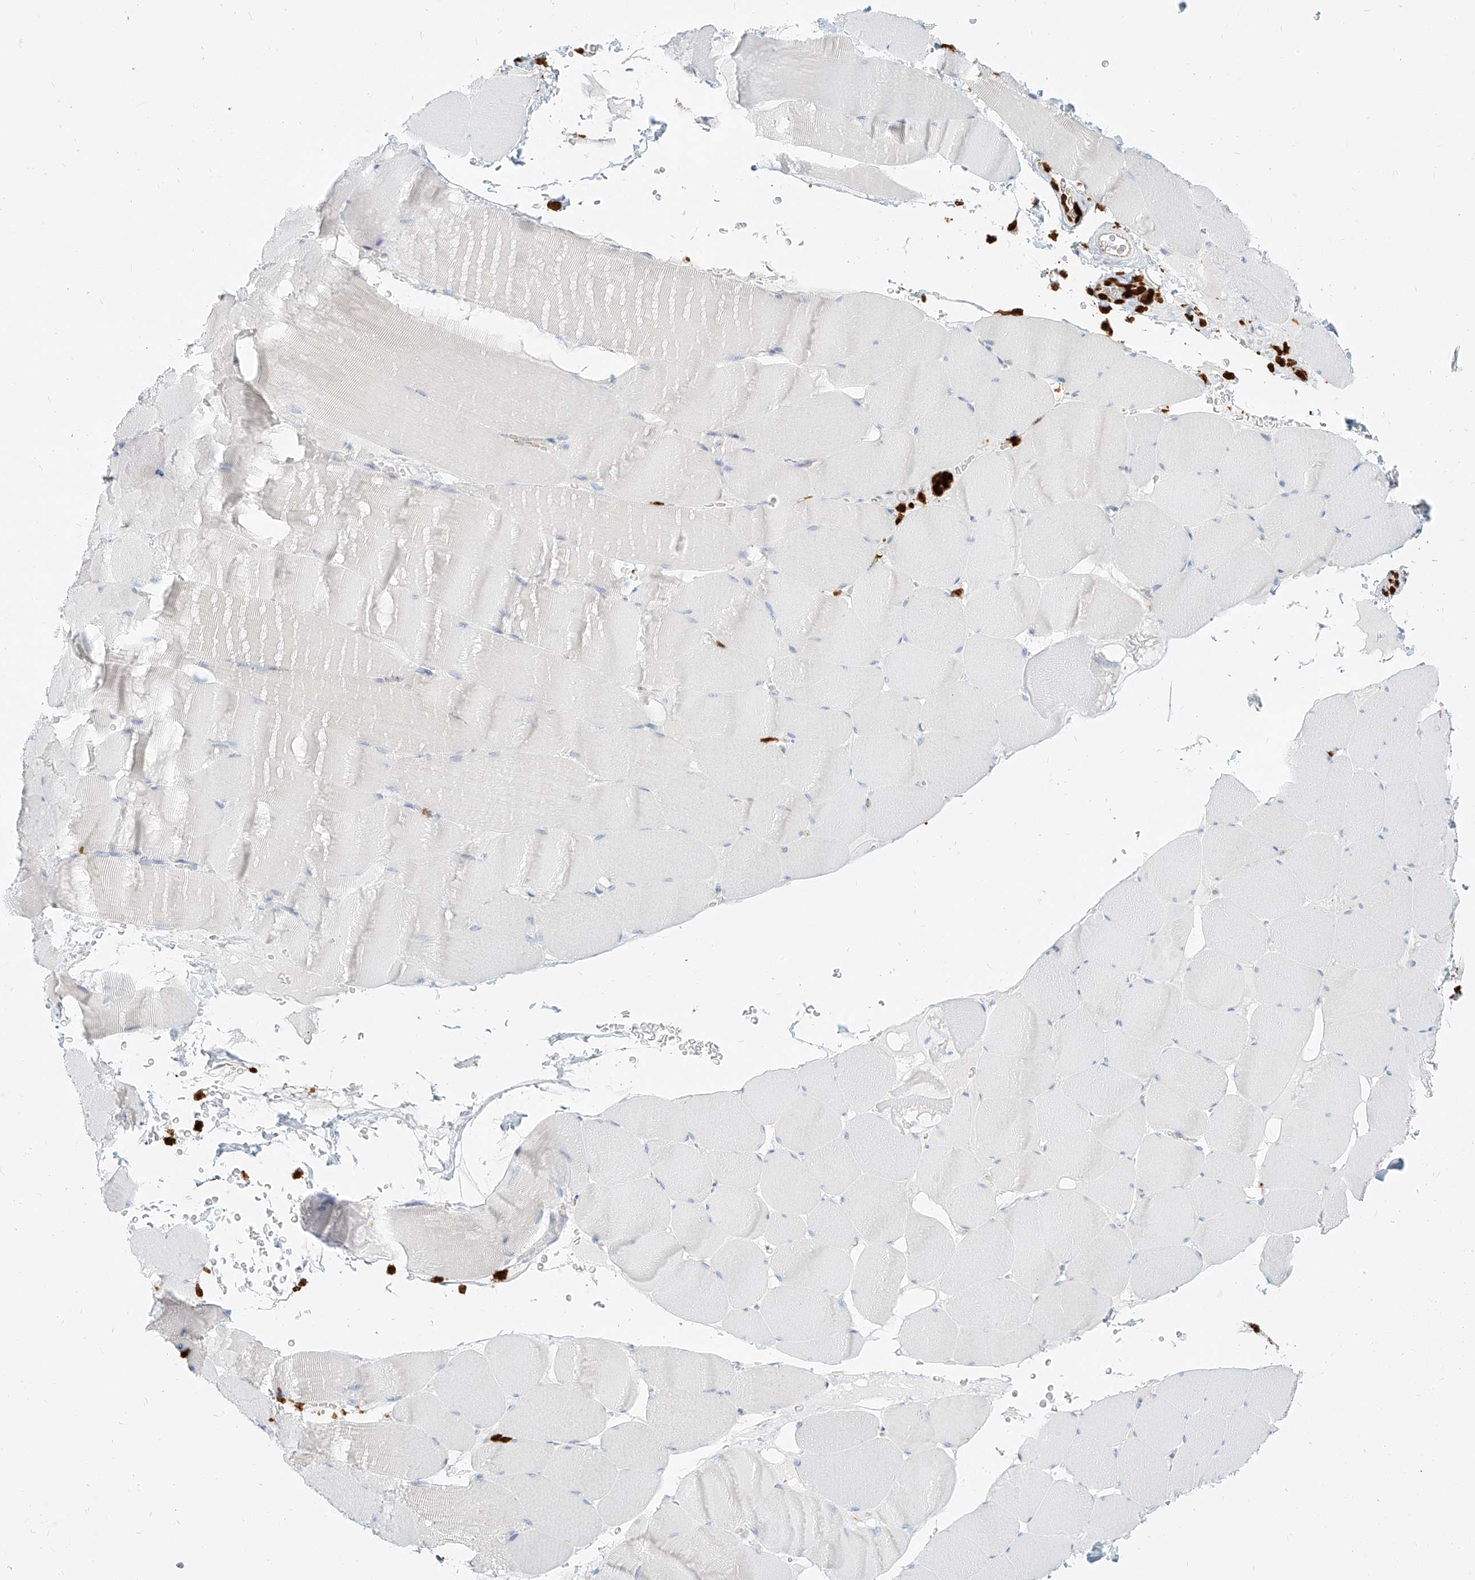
{"staining": {"intensity": "negative", "quantity": "none", "location": "none"}, "tissue": "skeletal muscle", "cell_type": "Myocytes", "image_type": "normal", "snomed": [{"axis": "morphology", "description": "Normal tissue, NOS"}, {"axis": "topography", "description": "Skeletal muscle"}], "caption": "Immunohistochemistry photomicrograph of normal skeletal muscle: human skeletal muscle stained with DAB (3,3'-diaminobenzidine) reveals no significant protein expression in myocytes.", "gene": "PGD", "patient": {"sex": "male", "age": 62}}